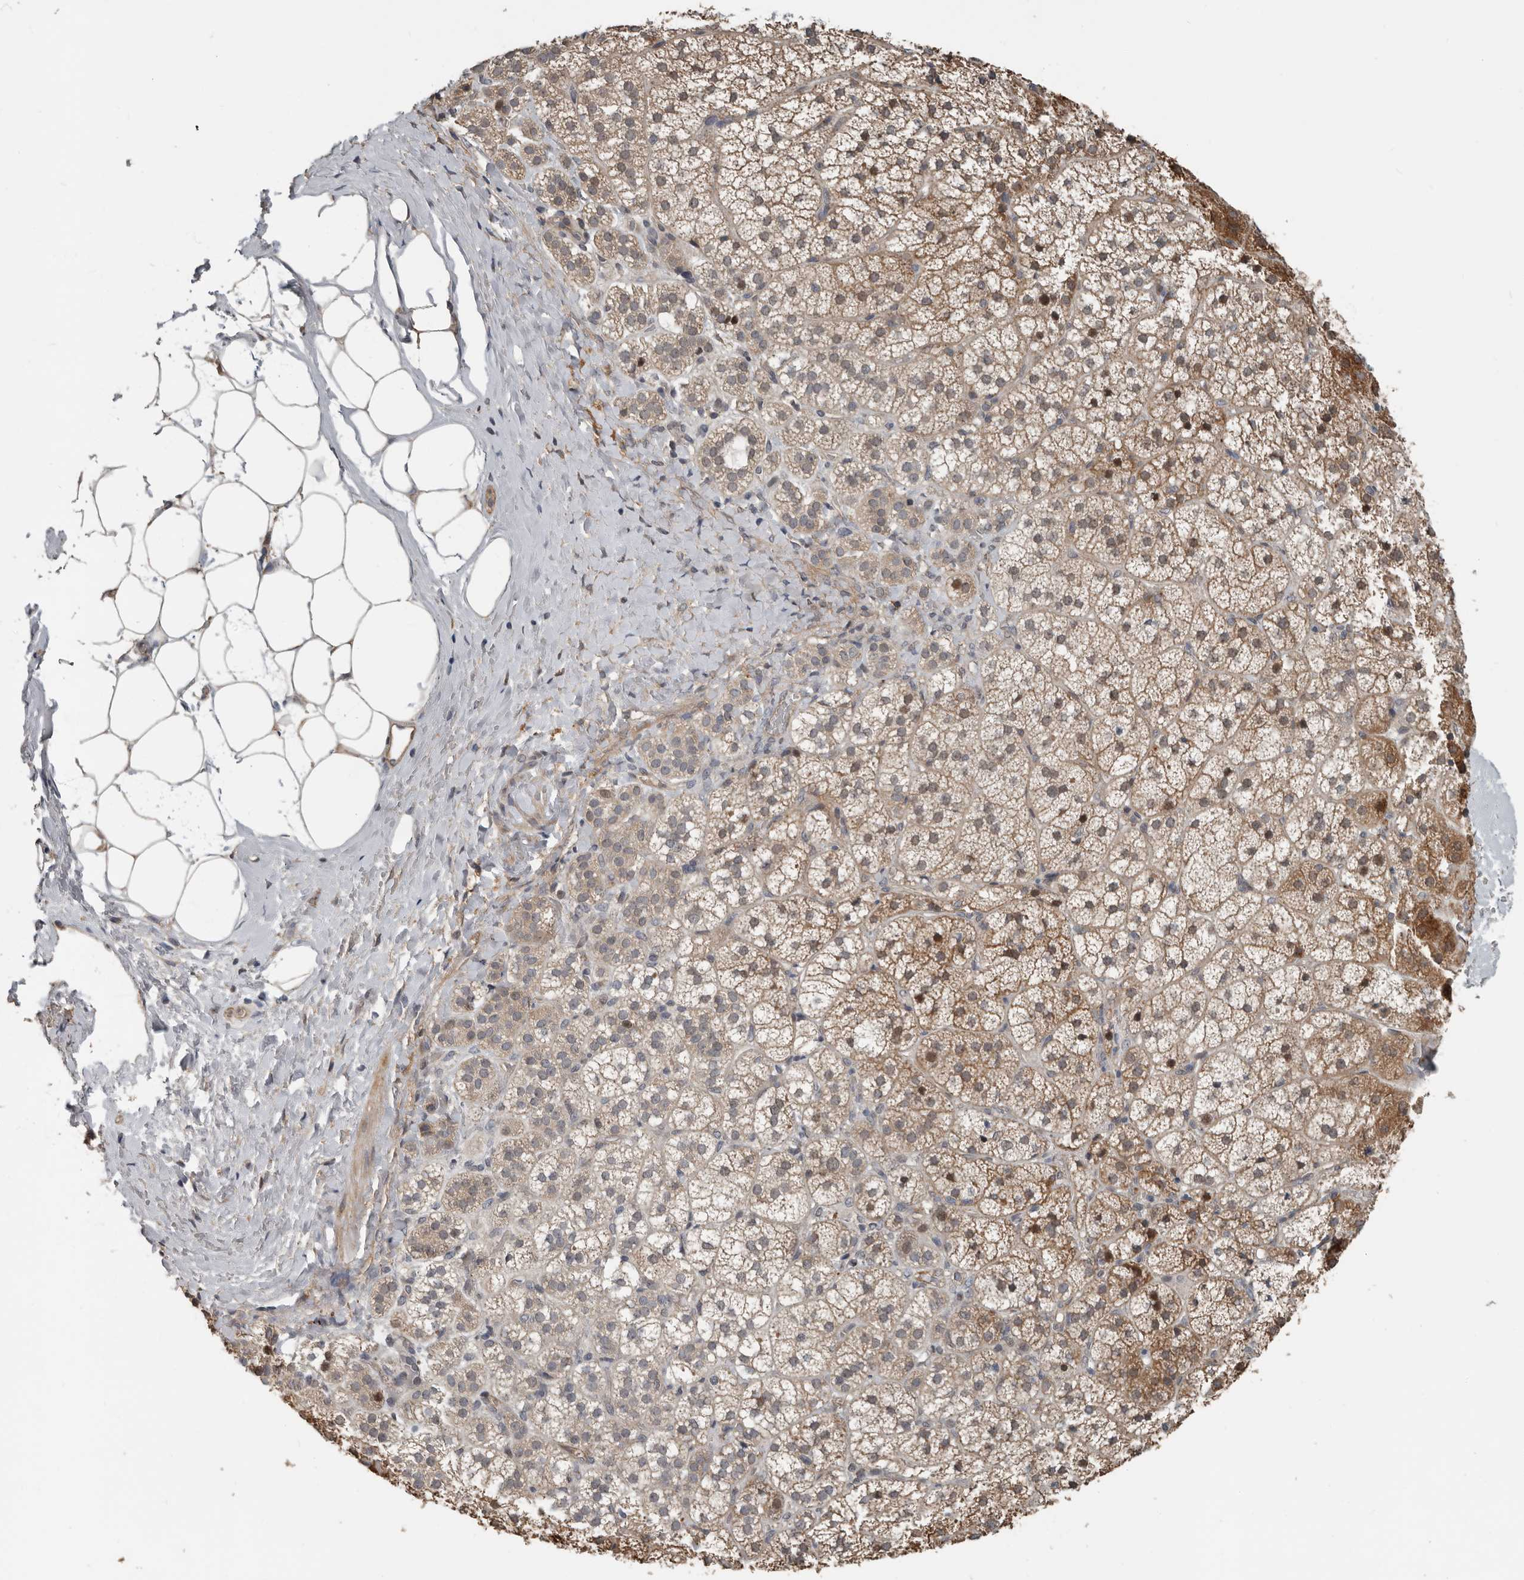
{"staining": {"intensity": "moderate", "quantity": ">75%", "location": "cytoplasmic/membranous,nuclear"}, "tissue": "adrenal gland", "cell_type": "Glandular cells", "image_type": "normal", "snomed": [{"axis": "morphology", "description": "Normal tissue, NOS"}, {"axis": "topography", "description": "Adrenal gland"}], "caption": "High-power microscopy captured an immunohistochemistry (IHC) histopathology image of unremarkable adrenal gland, revealing moderate cytoplasmic/membranous,nuclear positivity in about >75% of glandular cells. (brown staining indicates protein expression, while blue staining denotes nuclei).", "gene": "YOD1", "patient": {"sex": "female", "age": 44}}